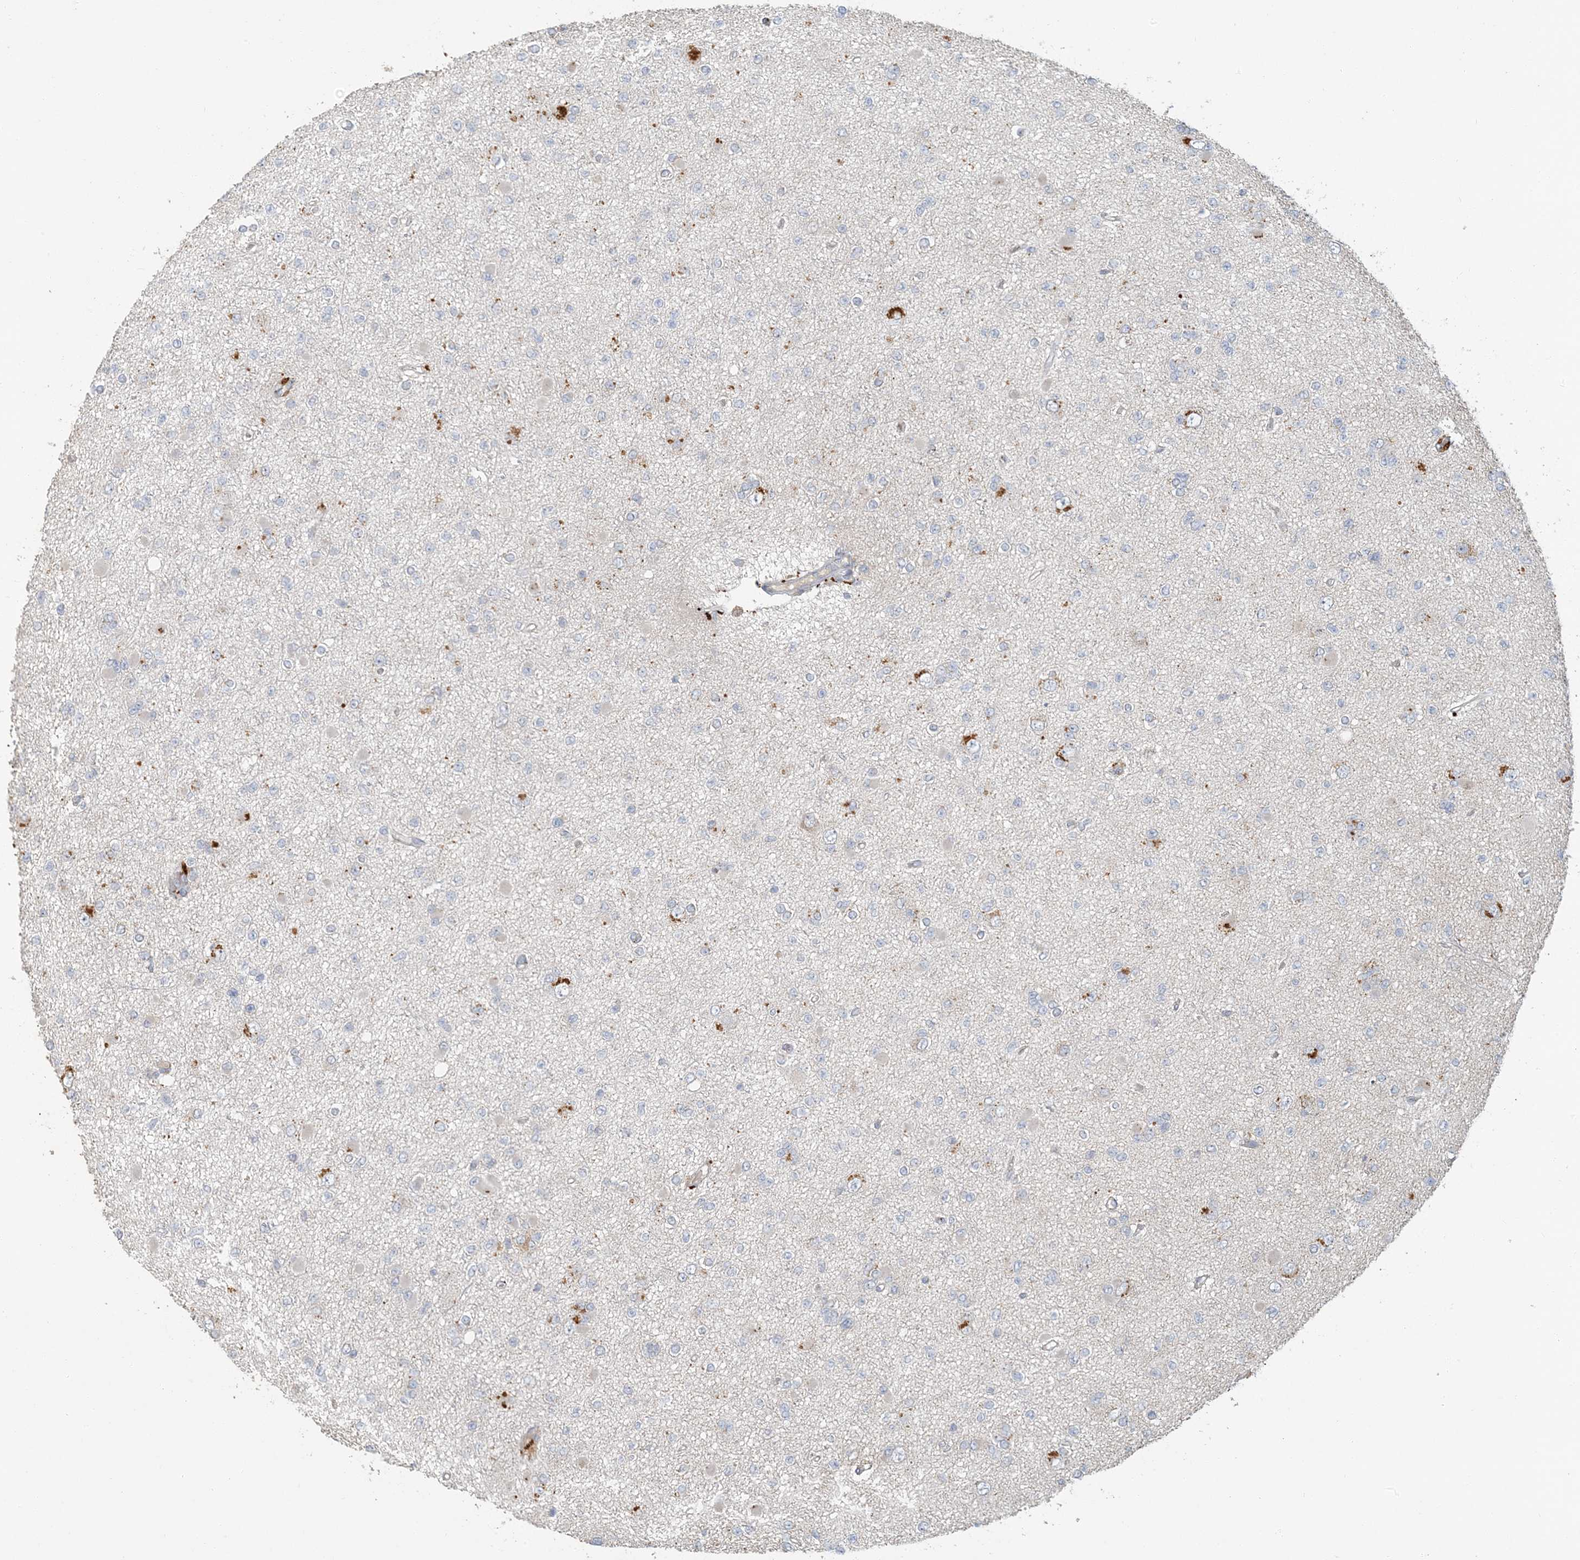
{"staining": {"intensity": "negative", "quantity": "none", "location": "none"}, "tissue": "glioma", "cell_type": "Tumor cells", "image_type": "cancer", "snomed": [{"axis": "morphology", "description": "Glioma, malignant, Low grade"}, {"axis": "topography", "description": "Brain"}], "caption": "DAB (3,3'-diaminobenzidine) immunohistochemical staining of glioma displays no significant positivity in tumor cells.", "gene": "LTN1", "patient": {"sex": "female", "age": 22}}